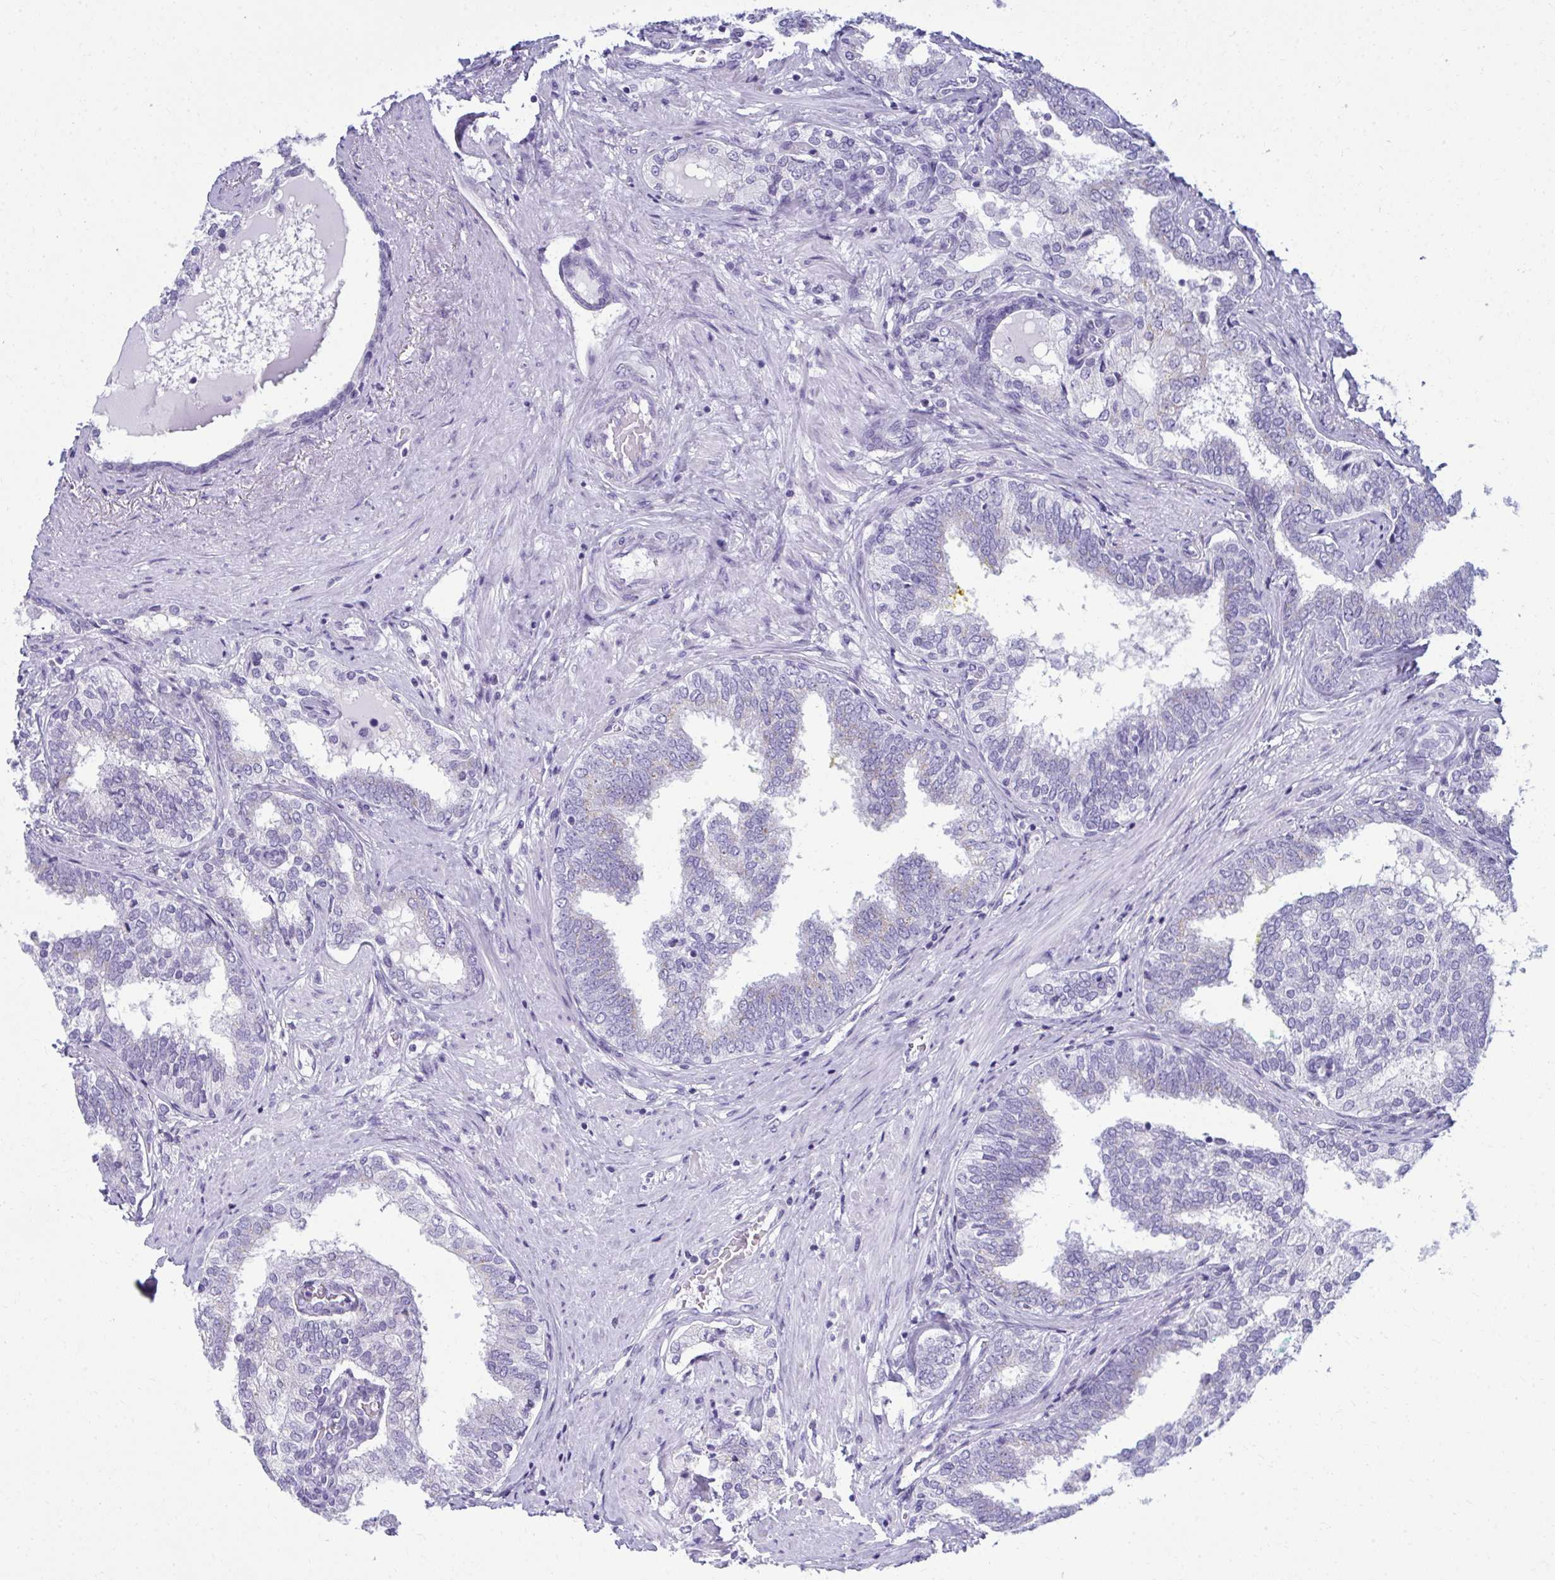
{"staining": {"intensity": "moderate", "quantity": "25%-75%", "location": "cytoplasmic/membranous"}, "tissue": "prostate cancer", "cell_type": "Tumor cells", "image_type": "cancer", "snomed": [{"axis": "morphology", "description": "Adenocarcinoma, High grade"}, {"axis": "topography", "description": "Prostate"}], "caption": "A brown stain shows moderate cytoplasmic/membranous expression of a protein in human adenocarcinoma (high-grade) (prostate) tumor cells. (Brightfield microscopy of DAB IHC at high magnification).", "gene": "SCLY", "patient": {"sex": "male", "age": 72}}